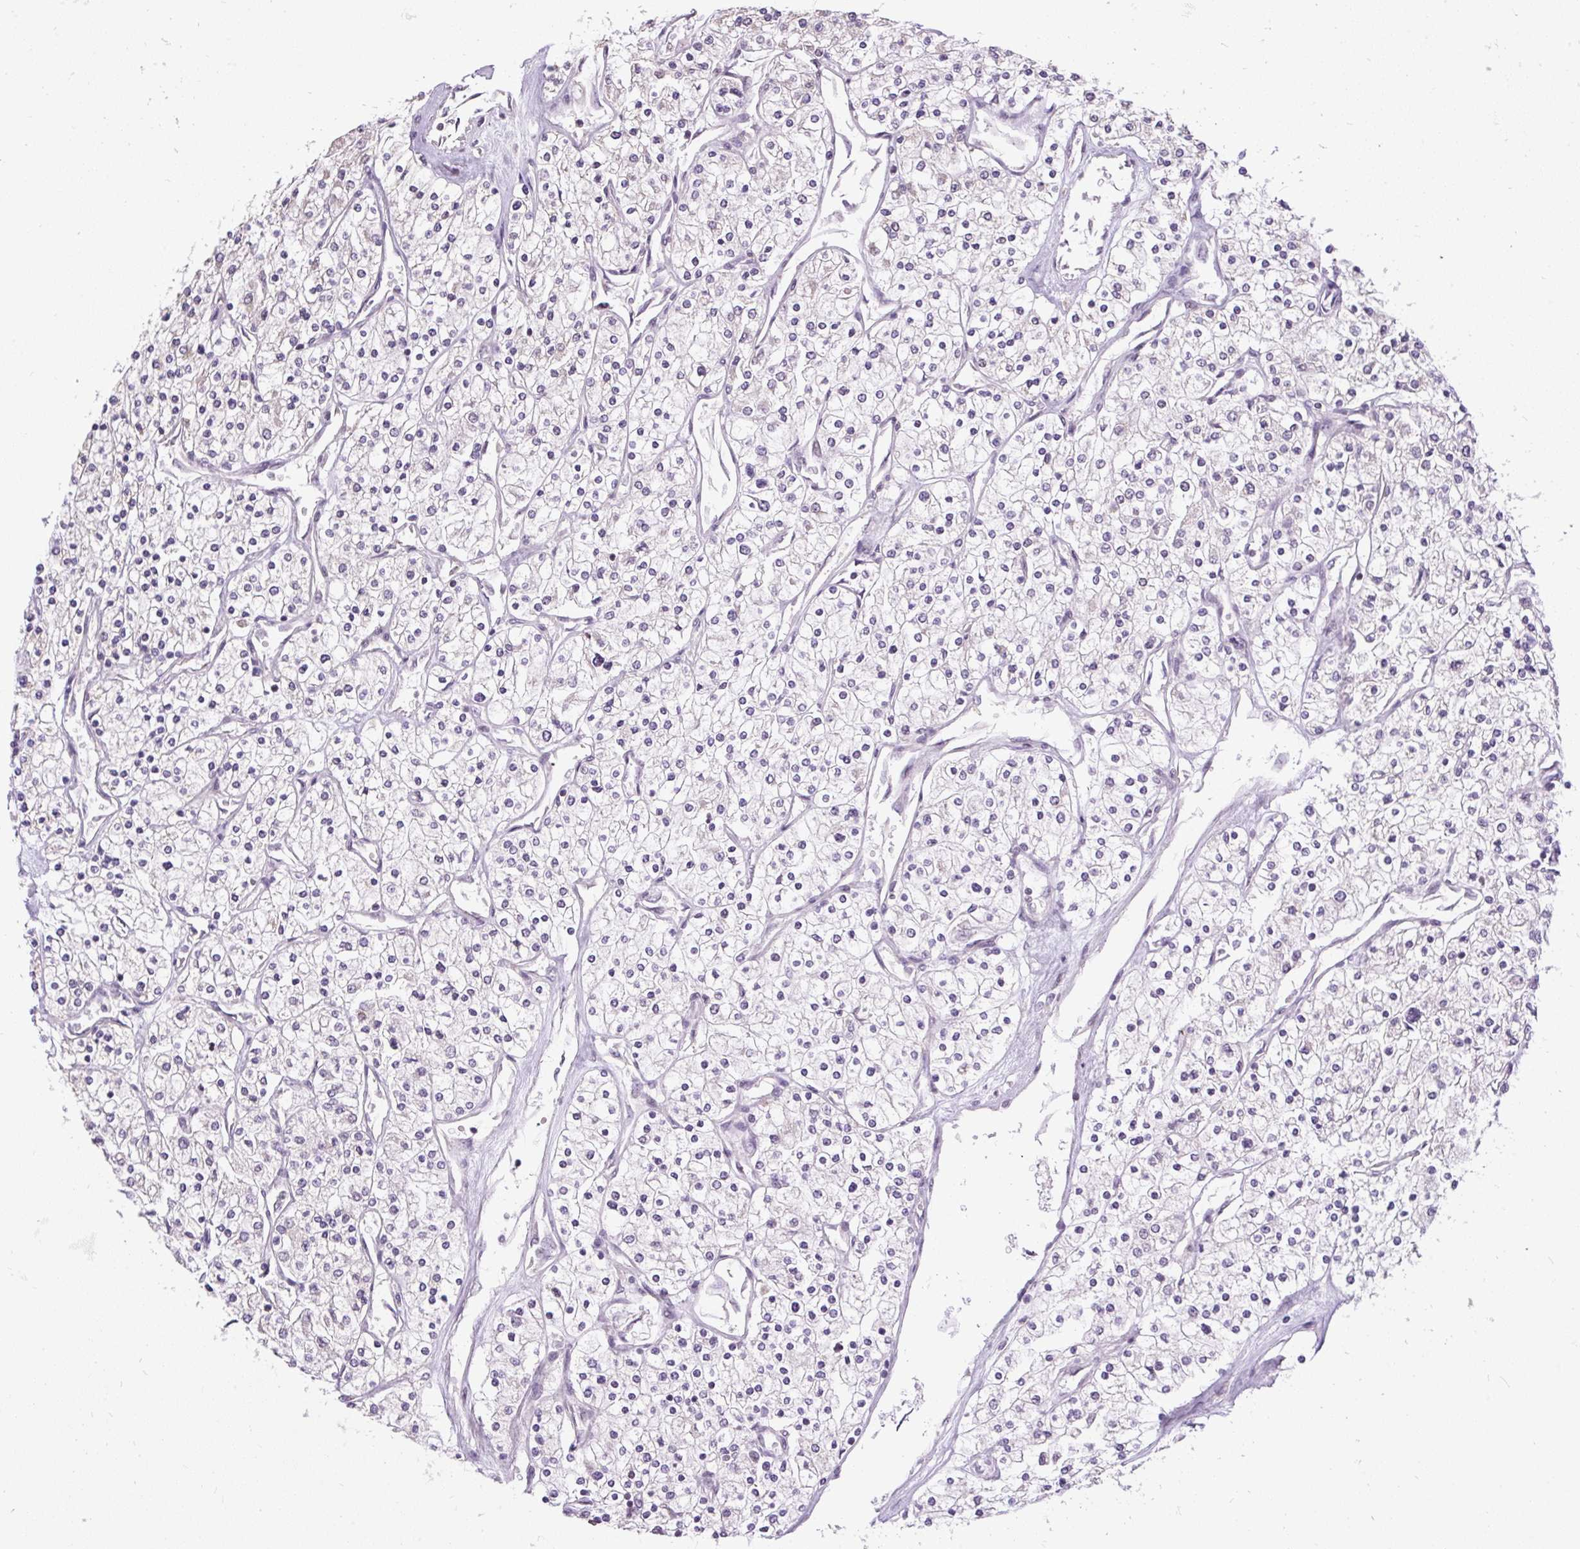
{"staining": {"intensity": "negative", "quantity": "none", "location": "none"}, "tissue": "renal cancer", "cell_type": "Tumor cells", "image_type": "cancer", "snomed": [{"axis": "morphology", "description": "Adenocarcinoma, NOS"}, {"axis": "topography", "description": "Kidney"}], "caption": "This photomicrograph is of renal adenocarcinoma stained with IHC to label a protein in brown with the nuclei are counter-stained blue. There is no staining in tumor cells. (DAB immunohistochemistry, high magnification).", "gene": "ZNF672", "patient": {"sex": "male", "age": 80}}